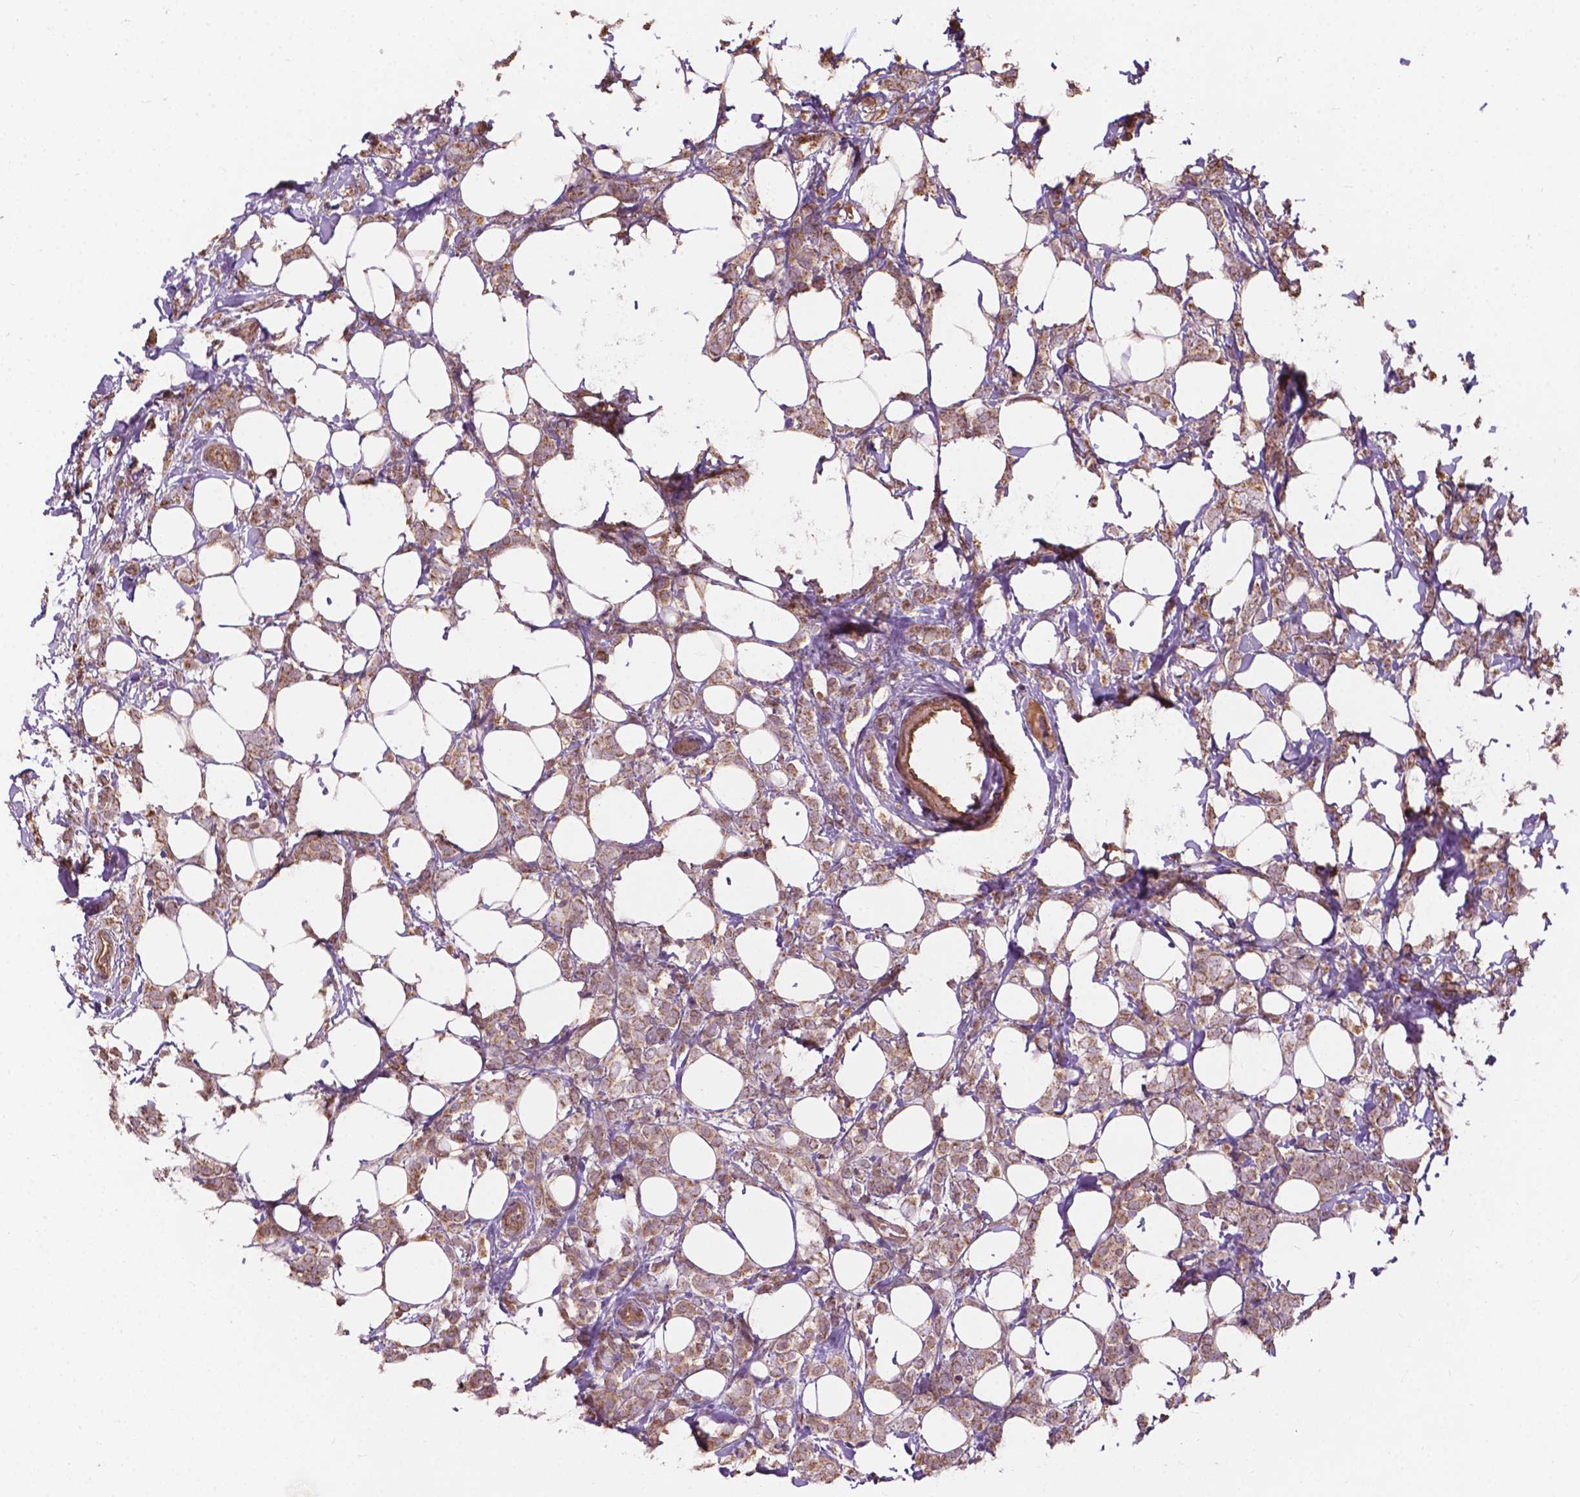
{"staining": {"intensity": "weak", "quantity": ">75%", "location": "cytoplasmic/membranous"}, "tissue": "breast cancer", "cell_type": "Tumor cells", "image_type": "cancer", "snomed": [{"axis": "morphology", "description": "Lobular carcinoma"}, {"axis": "topography", "description": "Breast"}], "caption": "This micrograph displays immunohistochemistry staining of human breast lobular carcinoma, with low weak cytoplasmic/membranous staining in about >75% of tumor cells.", "gene": "CDC42BPA", "patient": {"sex": "female", "age": 49}}